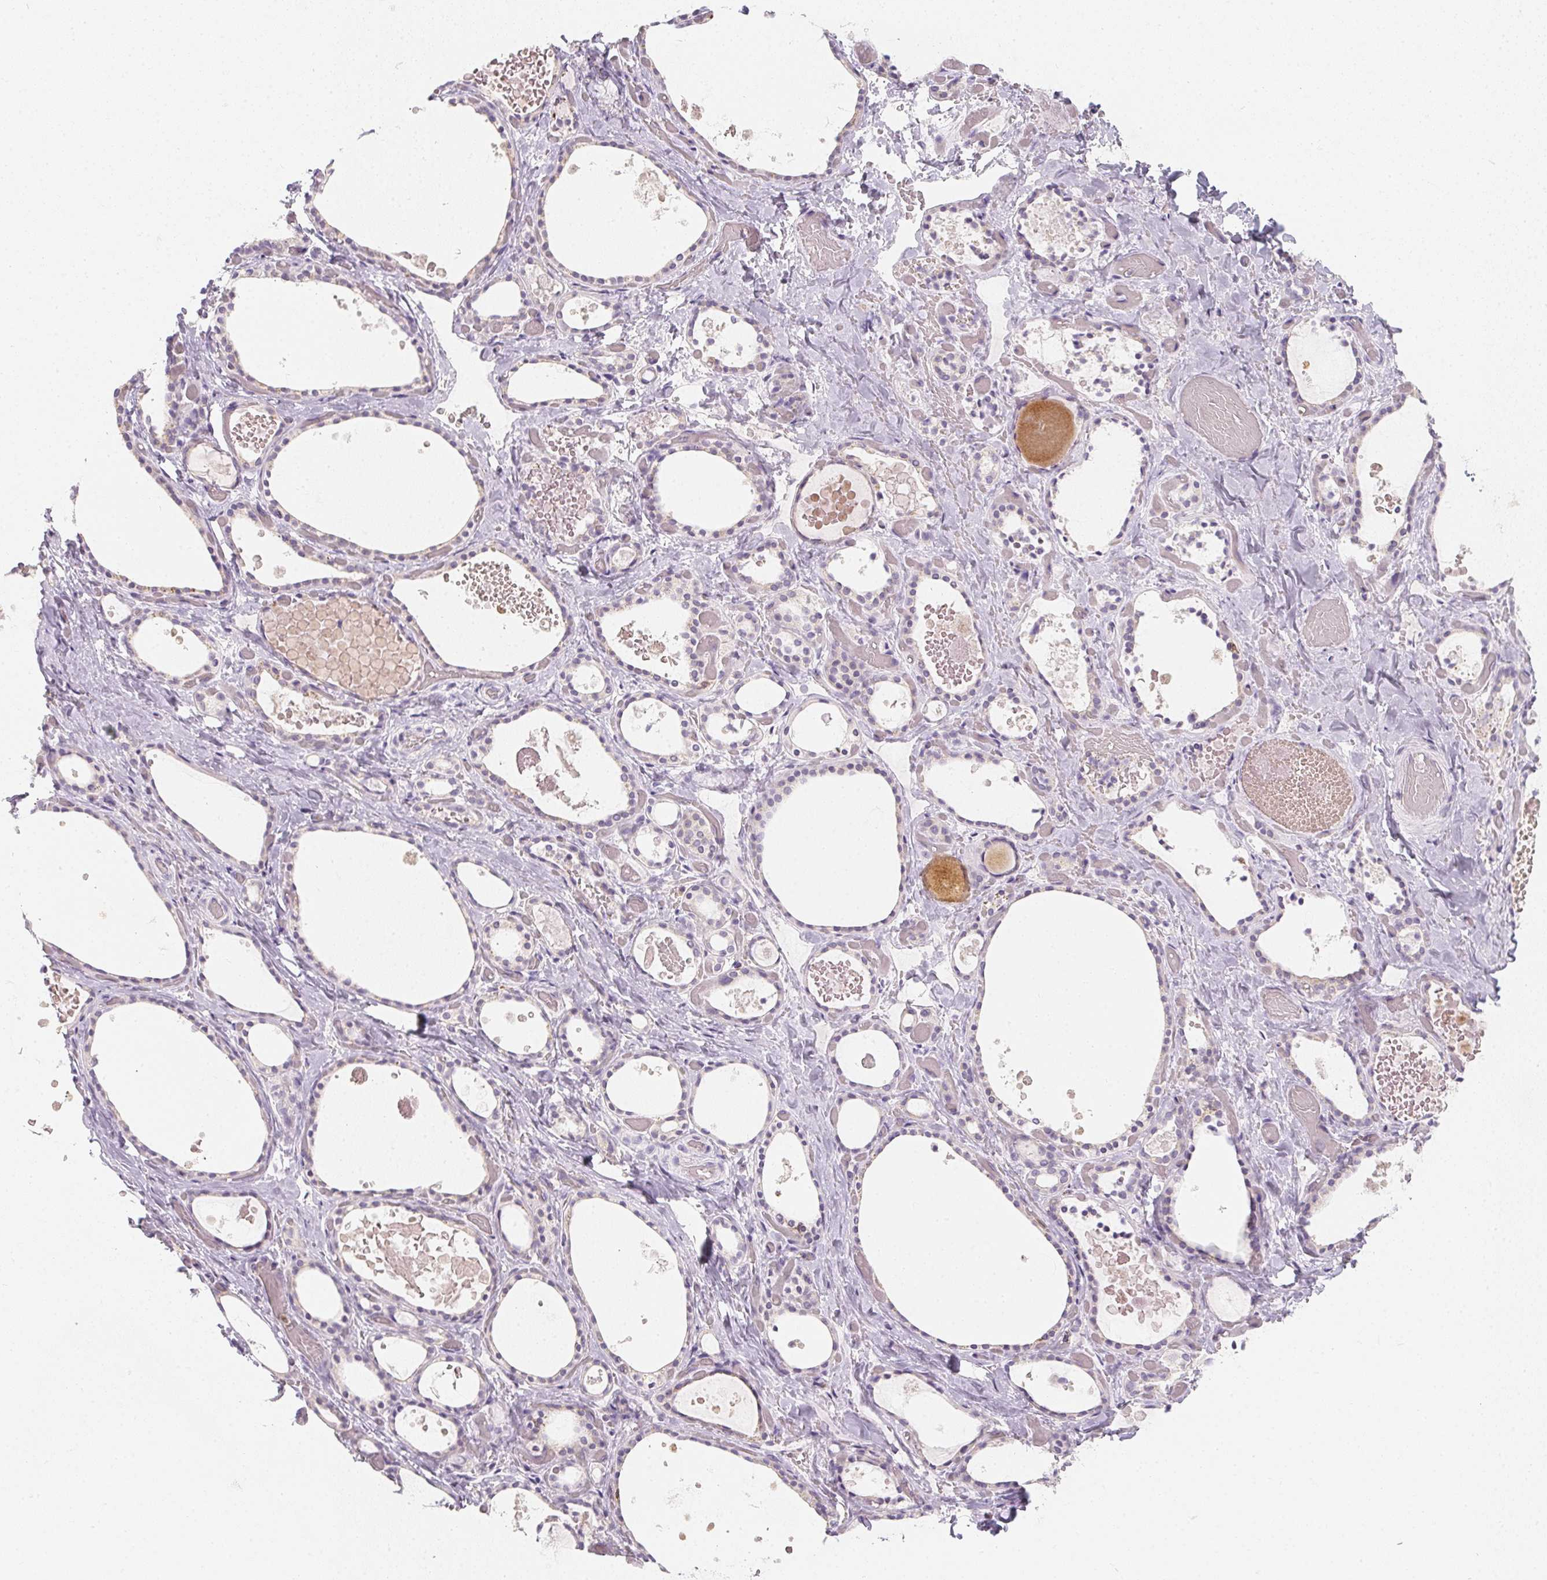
{"staining": {"intensity": "negative", "quantity": "none", "location": "none"}, "tissue": "thyroid gland", "cell_type": "Glandular cells", "image_type": "normal", "snomed": [{"axis": "morphology", "description": "Normal tissue, NOS"}, {"axis": "topography", "description": "Thyroid gland"}], "caption": "DAB immunohistochemical staining of benign human thyroid gland reveals no significant positivity in glandular cells.", "gene": "SOAT1", "patient": {"sex": "female", "age": 56}}